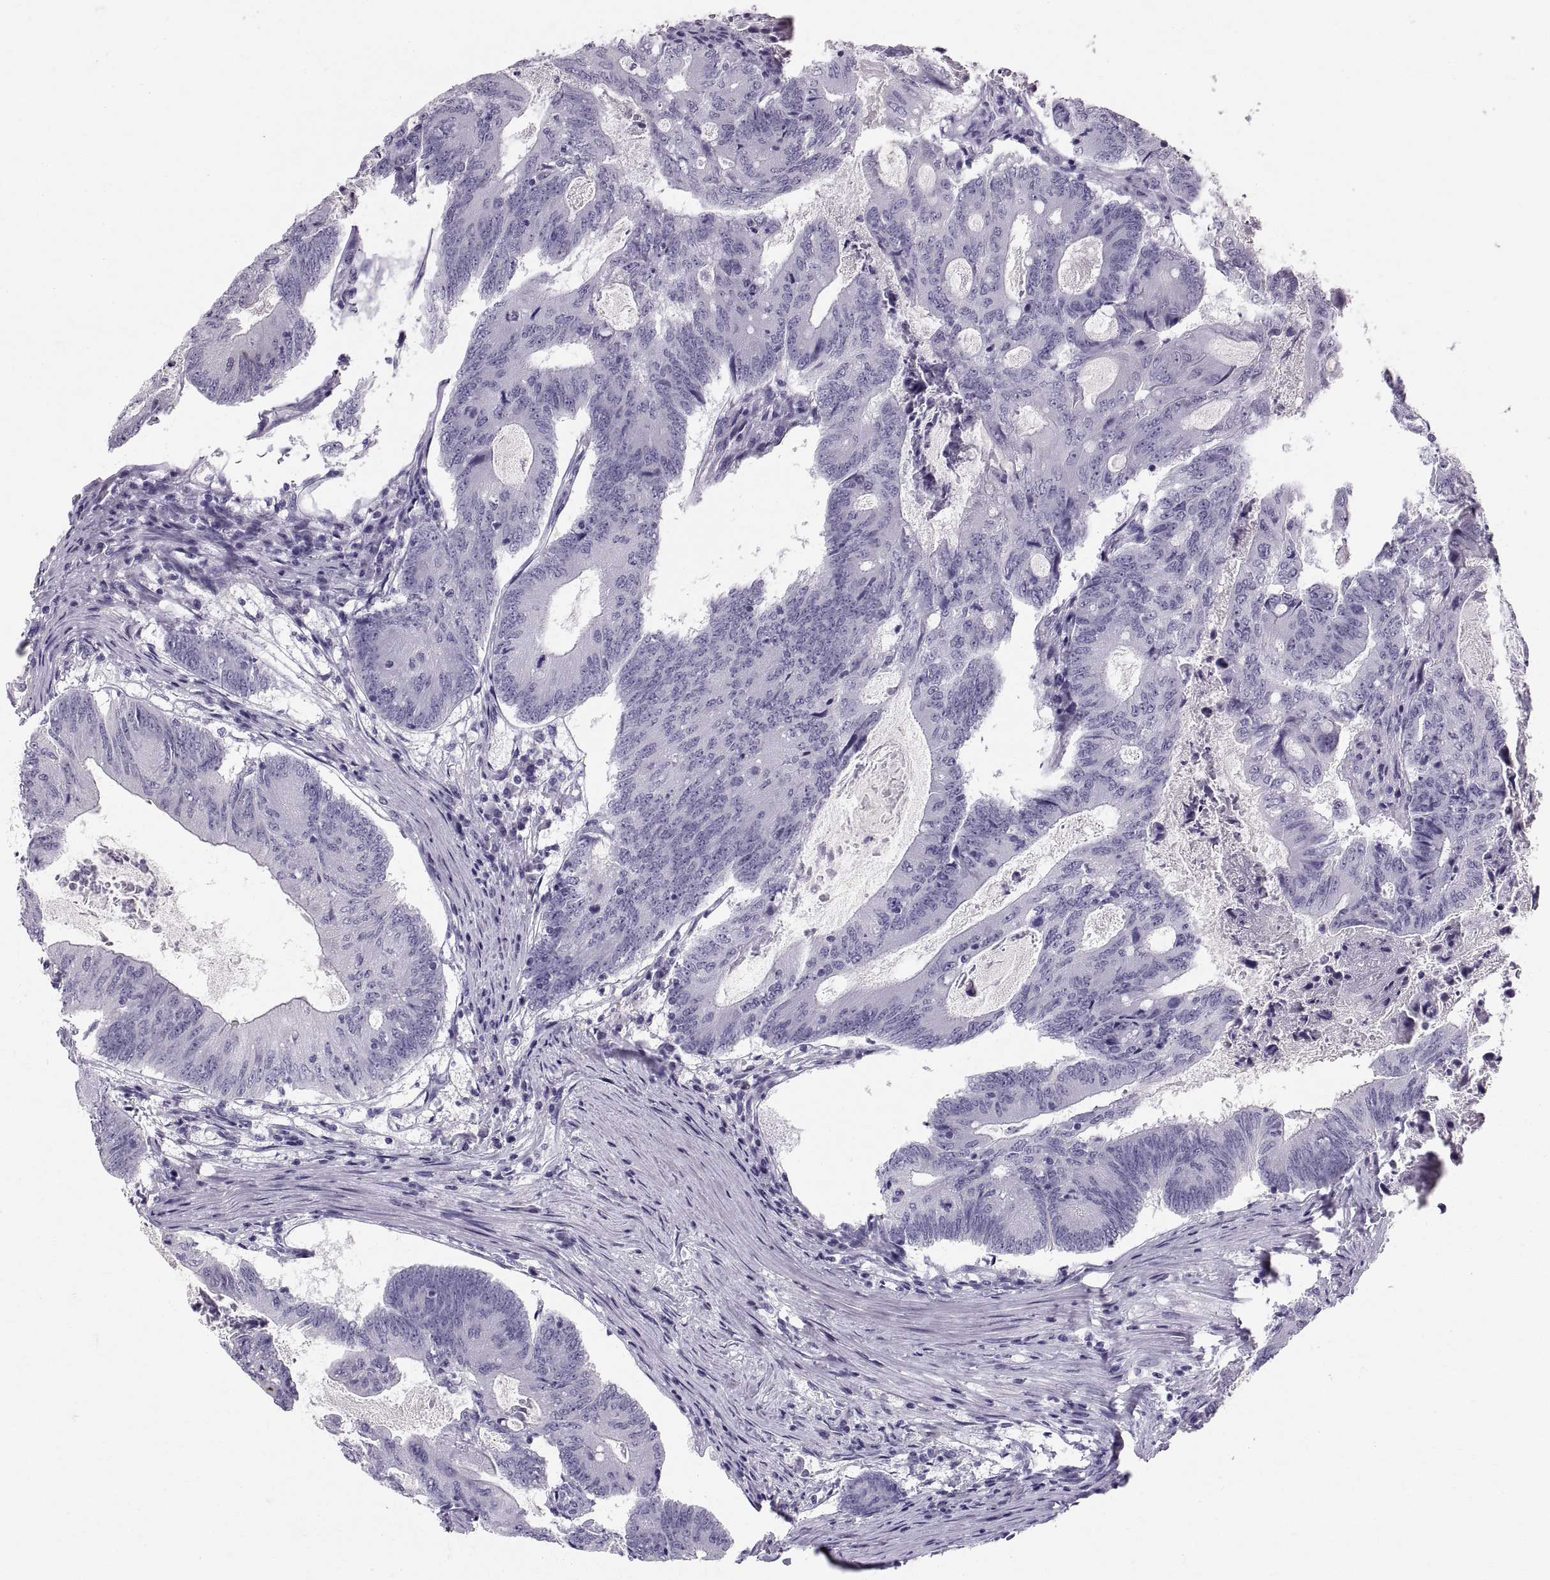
{"staining": {"intensity": "negative", "quantity": "none", "location": "none"}, "tissue": "colorectal cancer", "cell_type": "Tumor cells", "image_type": "cancer", "snomed": [{"axis": "morphology", "description": "Adenocarcinoma, NOS"}, {"axis": "topography", "description": "Colon"}], "caption": "This photomicrograph is of colorectal cancer stained with immunohistochemistry (IHC) to label a protein in brown with the nuclei are counter-stained blue. There is no expression in tumor cells.", "gene": "SLC22A6", "patient": {"sex": "female", "age": 70}}